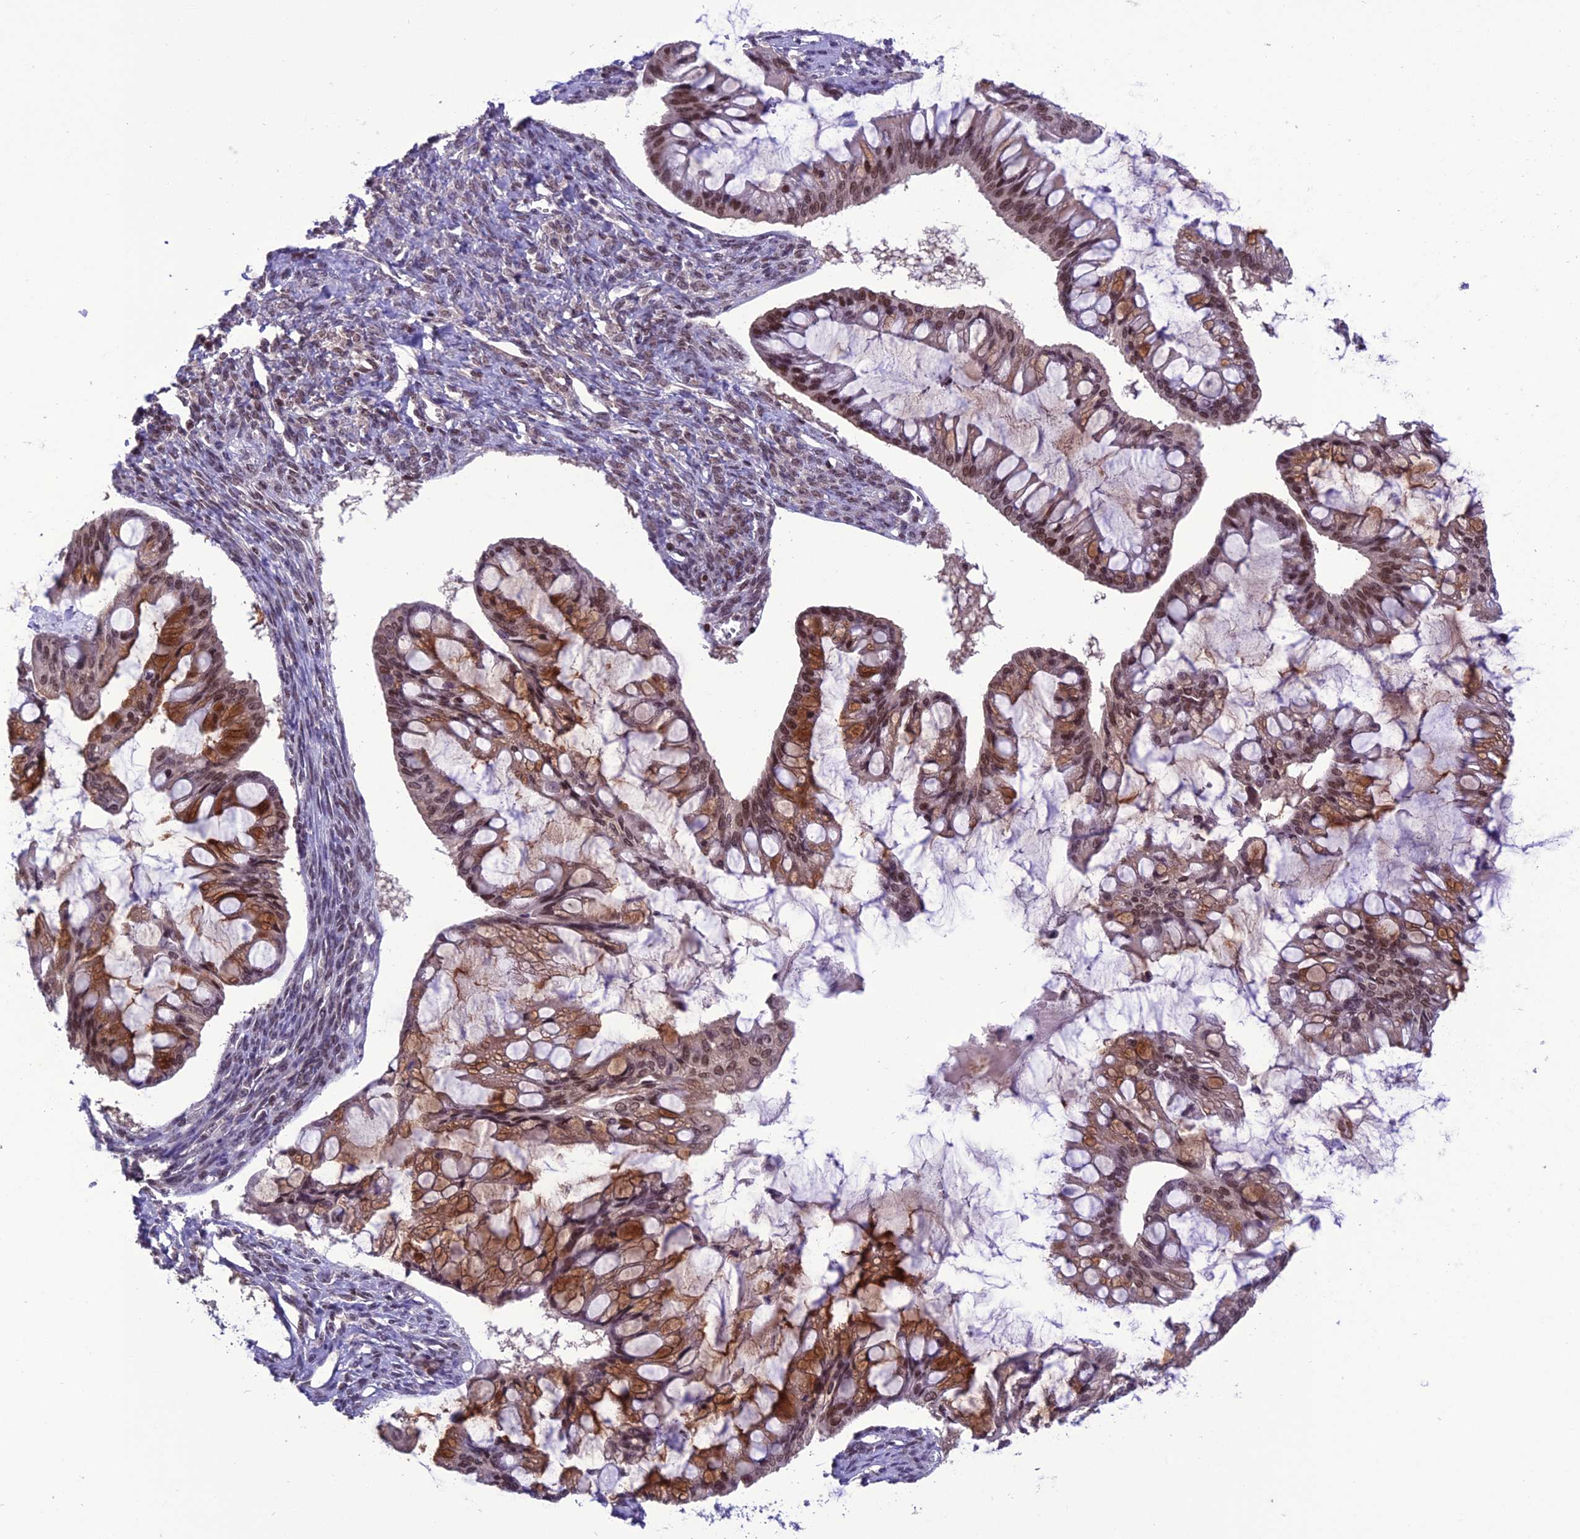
{"staining": {"intensity": "strong", "quantity": "25%-75%", "location": "cytoplasmic/membranous,nuclear"}, "tissue": "ovarian cancer", "cell_type": "Tumor cells", "image_type": "cancer", "snomed": [{"axis": "morphology", "description": "Cystadenocarcinoma, mucinous, NOS"}, {"axis": "topography", "description": "Ovary"}], "caption": "Protein expression analysis of human ovarian cancer (mucinous cystadenocarcinoma) reveals strong cytoplasmic/membranous and nuclear expression in approximately 25%-75% of tumor cells.", "gene": "MIS12", "patient": {"sex": "female", "age": 73}}